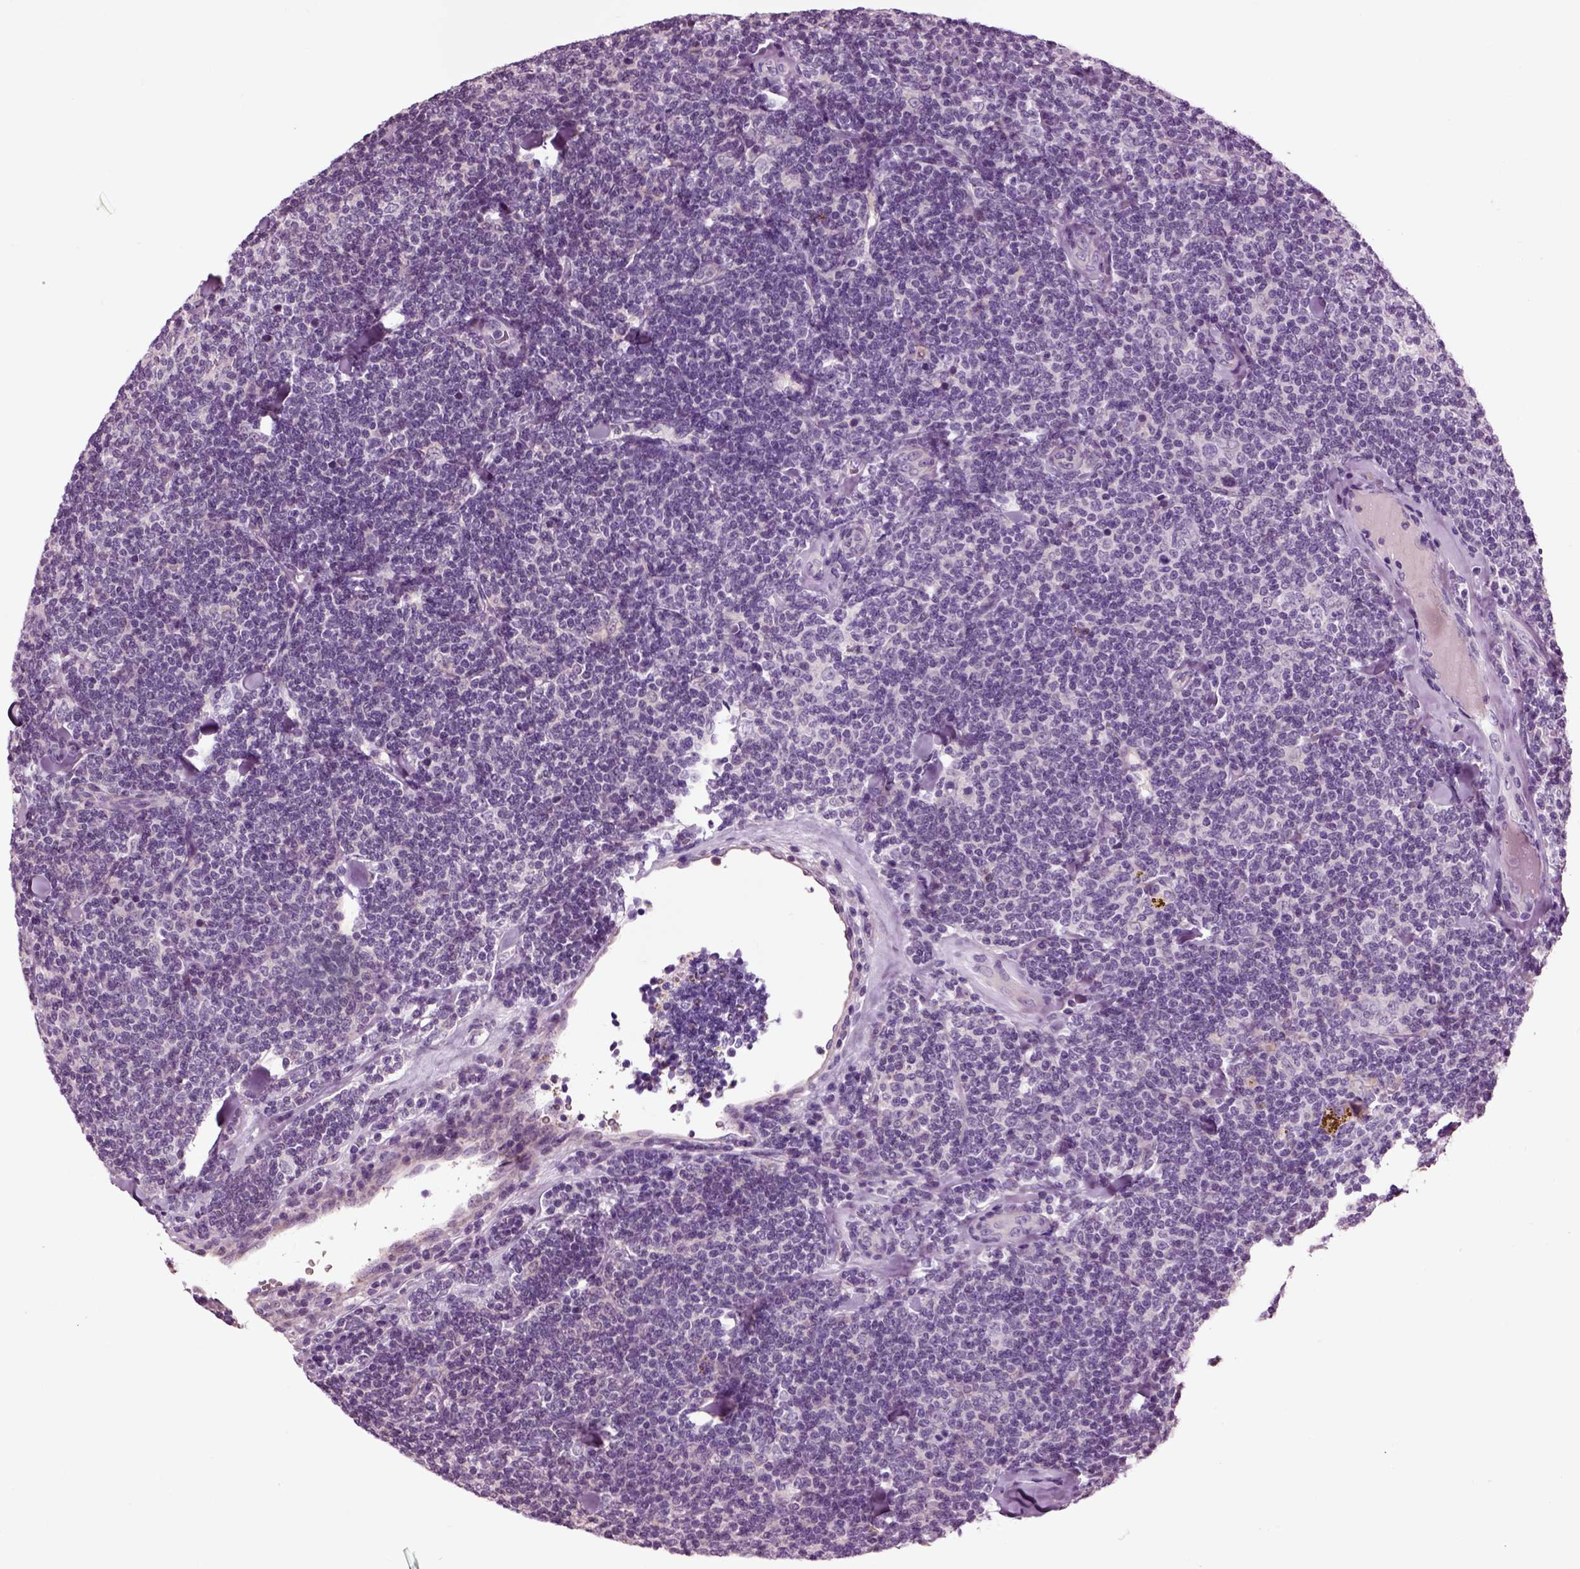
{"staining": {"intensity": "negative", "quantity": "none", "location": "none"}, "tissue": "lymphoma", "cell_type": "Tumor cells", "image_type": "cancer", "snomed": [{"axis": "morphology", "description": "Malignant lymphoma, non-Hodgkin's type, Low grade"}, {"axis": "topography", "description": "Lymph node"}], "caption": "DAB immunohistochemical staining of low-grade malignant lymphoma, non-Hodgkin's type exhibits no significant expression in tumor cells.", "gene": "CHGB", "patient": {"sex": "female", "age": 56}}